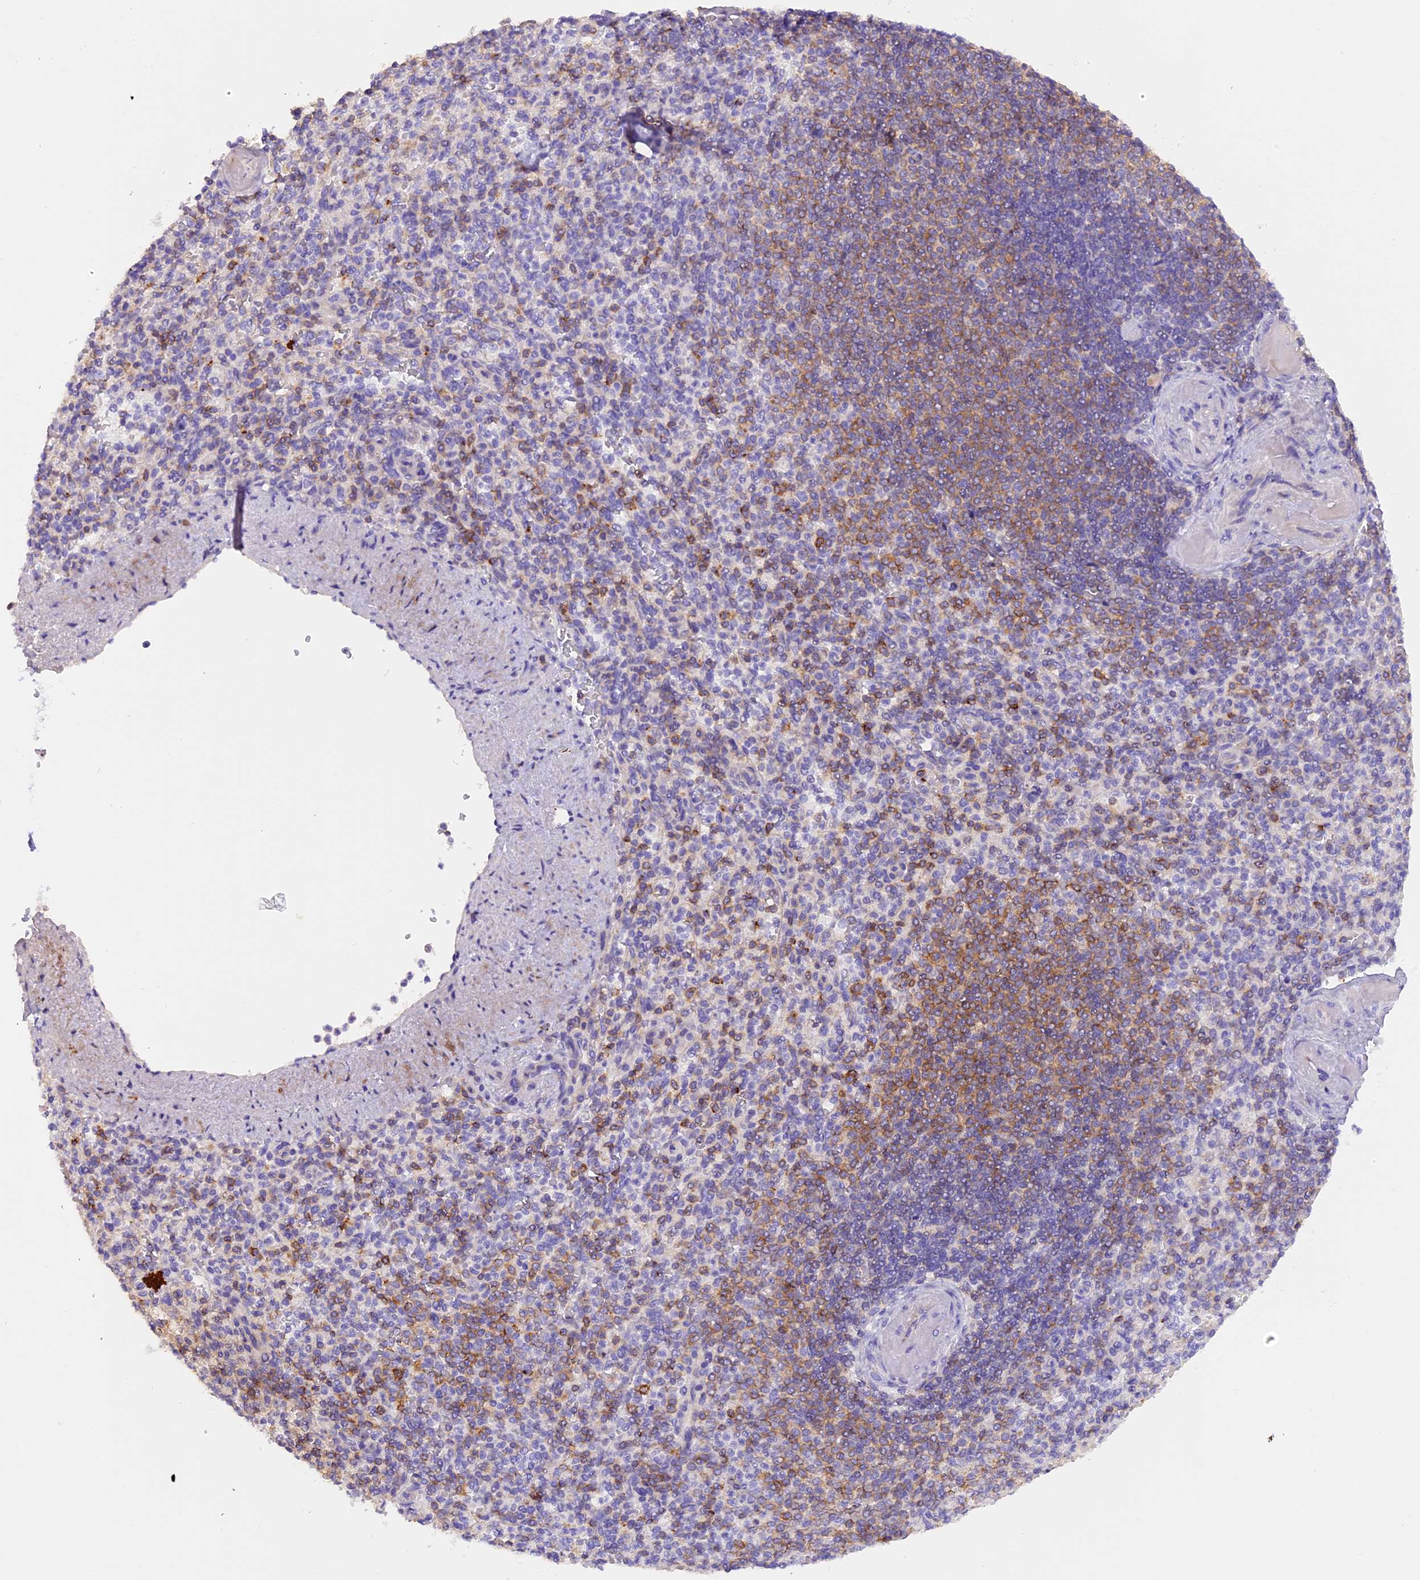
{"staining": {"intensity": "moderate", "quantity": "<25%", "location": "cytoplasmic/membranous"}, "tissue": "spleen", "cell_type": "Cells in red pulp", "image_type": "normal", "snomed": [{"axis": "morphology", "description": "Normal tissue, NOS"}, {"axis": "topography", "description": "Spleen"}], "caption": "Immunohistochemistry (IHC) micrograph of unremarkable spleen stained for a protein (brown), which demonstrates low levels of moderate cytoplasmic/membranous positivity in about <25% of cells in red pulp.", "gene": "FAM193A", "patient": {"sex": "female", "age": 74}}